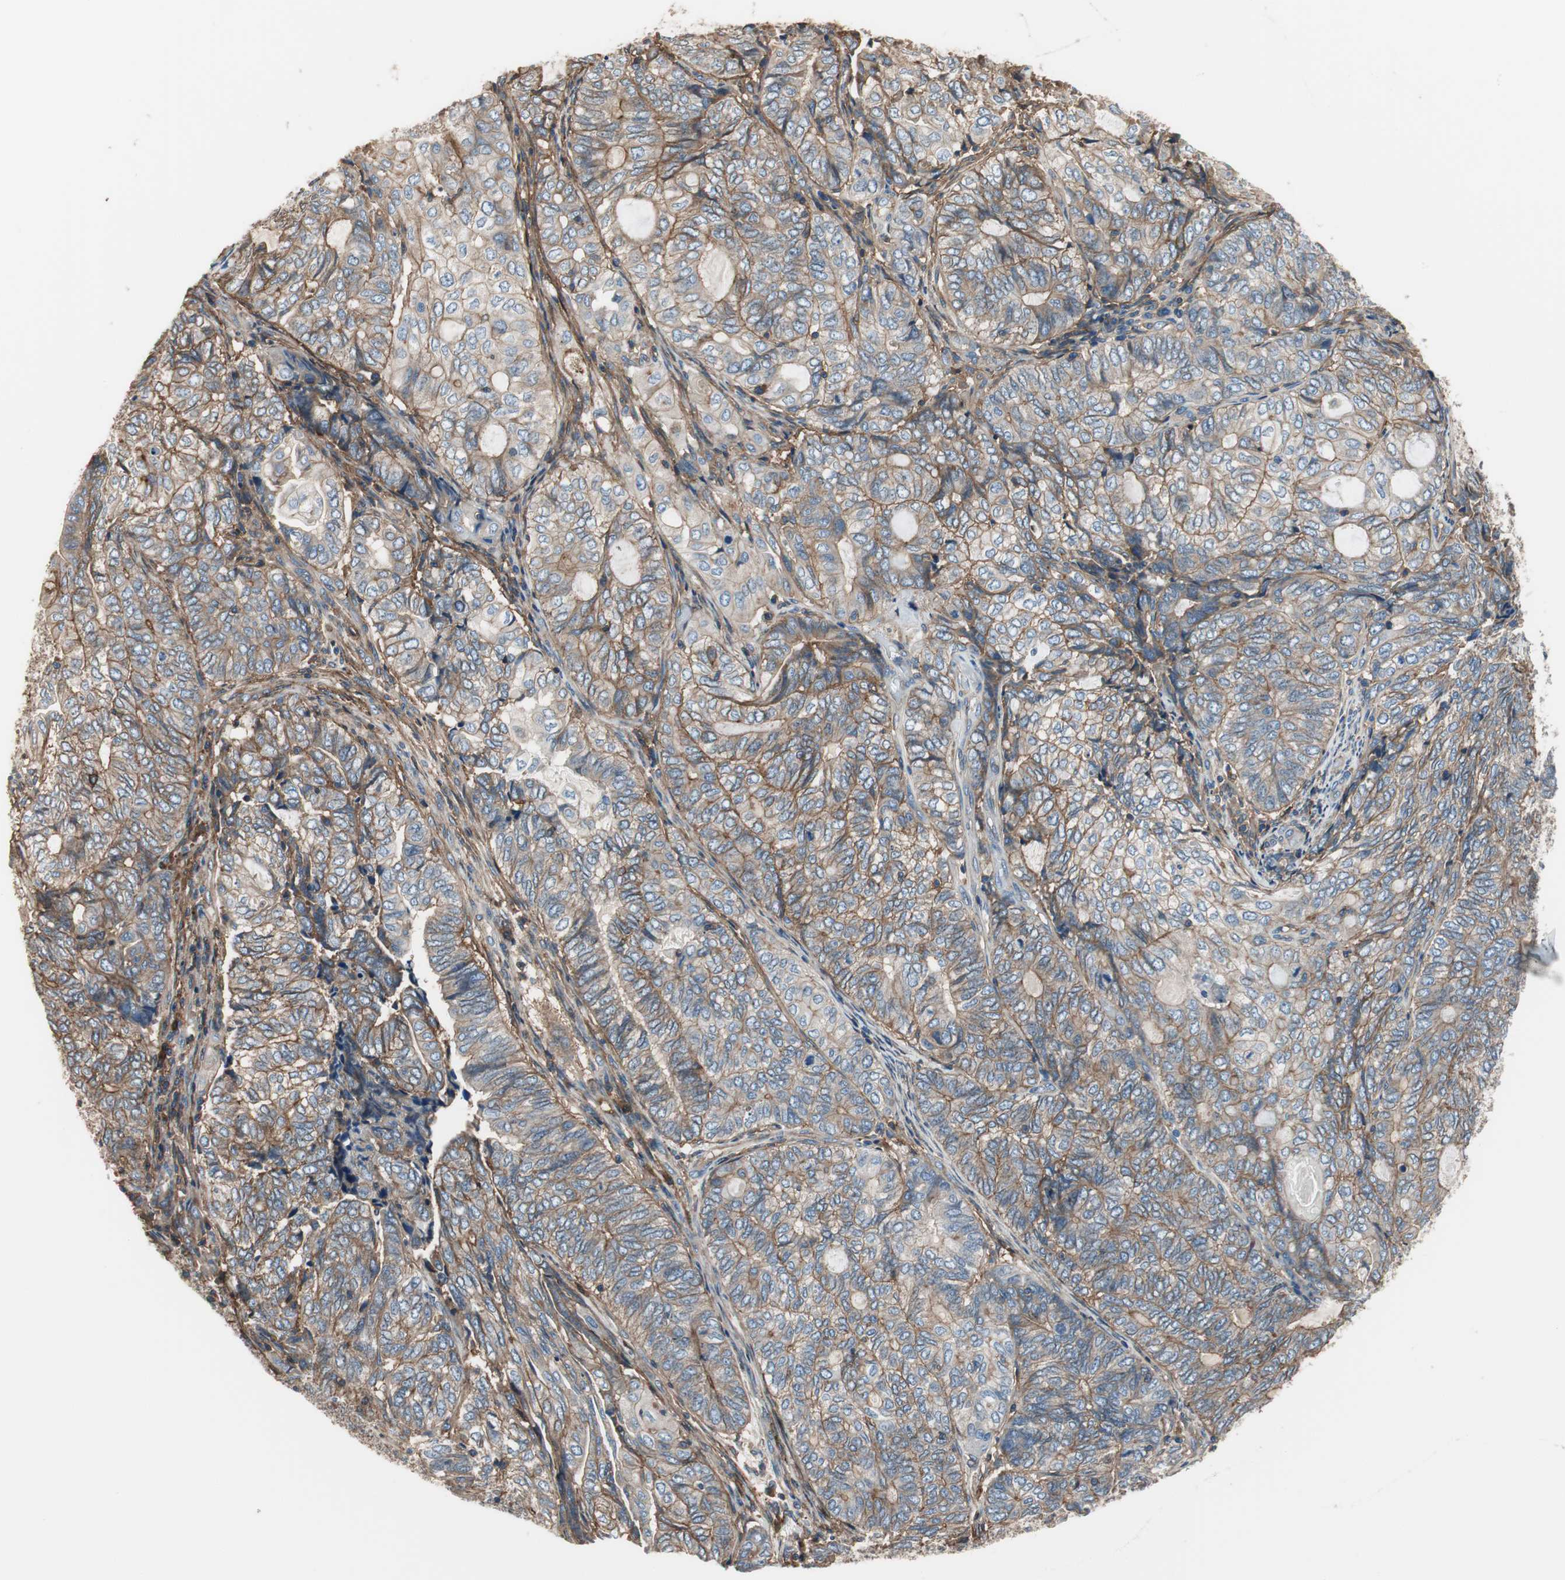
{"staining": {"intensity": "moderate", "quantity": "25%-75%", "location": "cytoplasmic/membranous"}, "tissue": "endometrial cancer", "cell_type": "Tumor cells", "image_type": "cancer", "snomed": [{"axis": "morphology", "description": "Adenocarcinoma, NOS"}, {"axis": "topography", "description": "Uterus"}, {"axis": "topography", "description": "Endometrium"}], "caption": "Endometrial cancer stained for a protein (brown) demonstrates moderate cytoplasmic/membranous positive positivity in about 25%-75% of tumor cells.", "gene": "IL1RL1", "patient": {"sex": "female", "age": 70}}